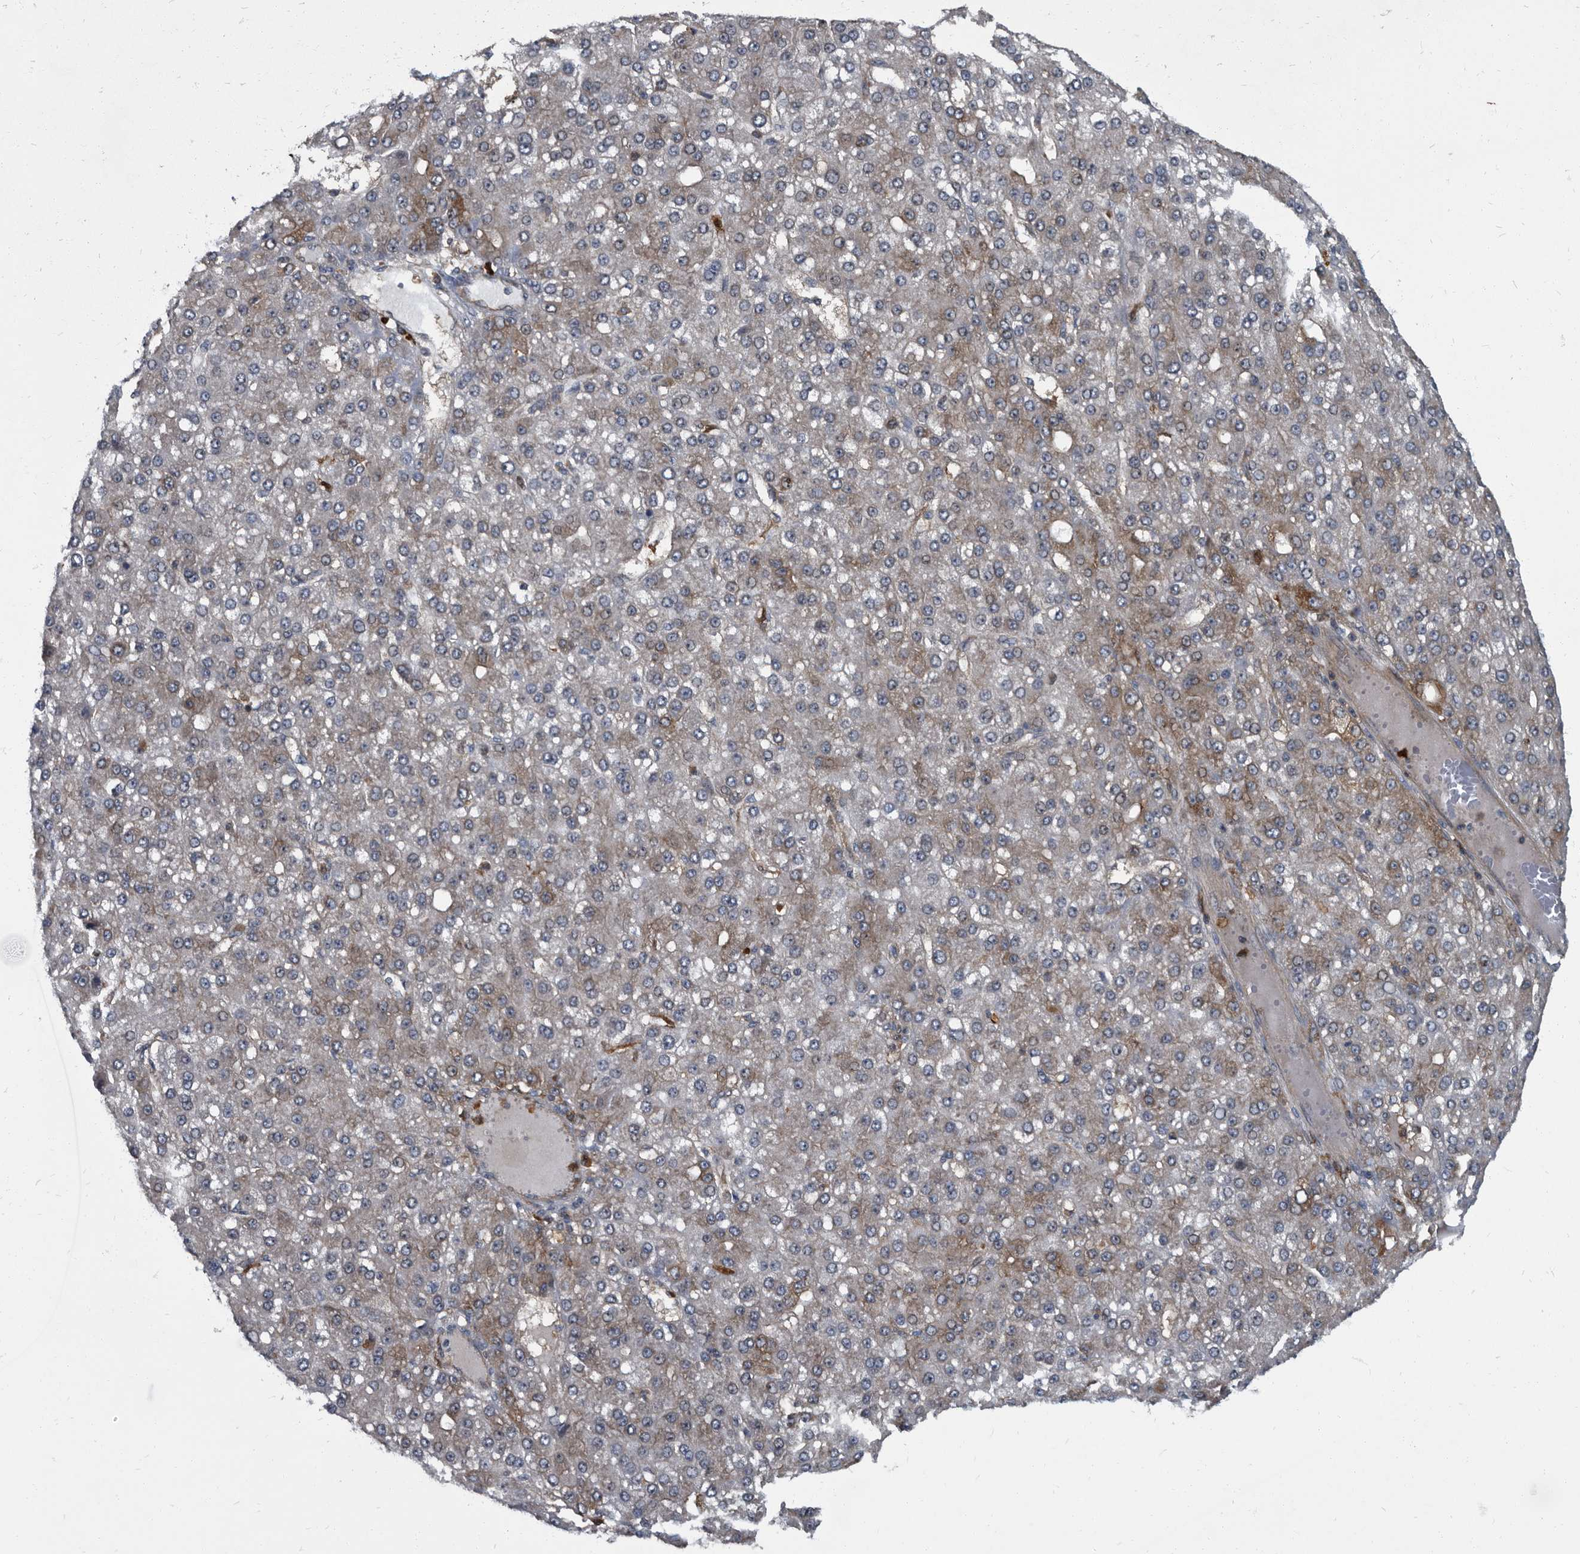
{"staining": {"intensity": "moderate", "quantity": "<25%", "location": "cytoplasmic/membranous"}, "tissue": "liver cancer", "cell_type": "Tumor cells", "image_type": "cancer", "snomed": [{"axis": "morphology", "description": "Carcinoma, Hepatocellular, NOS"}, {"axis": "topography", "description": "Liver"}], "caption": "Protein expression by immunohistochemistry exhibits moderate cytoplasmic/membranous staining in about <25% of tumor cells in liver cancer.", "gene": "CDV3", "patient": {"sex": "male", "age": 67}}